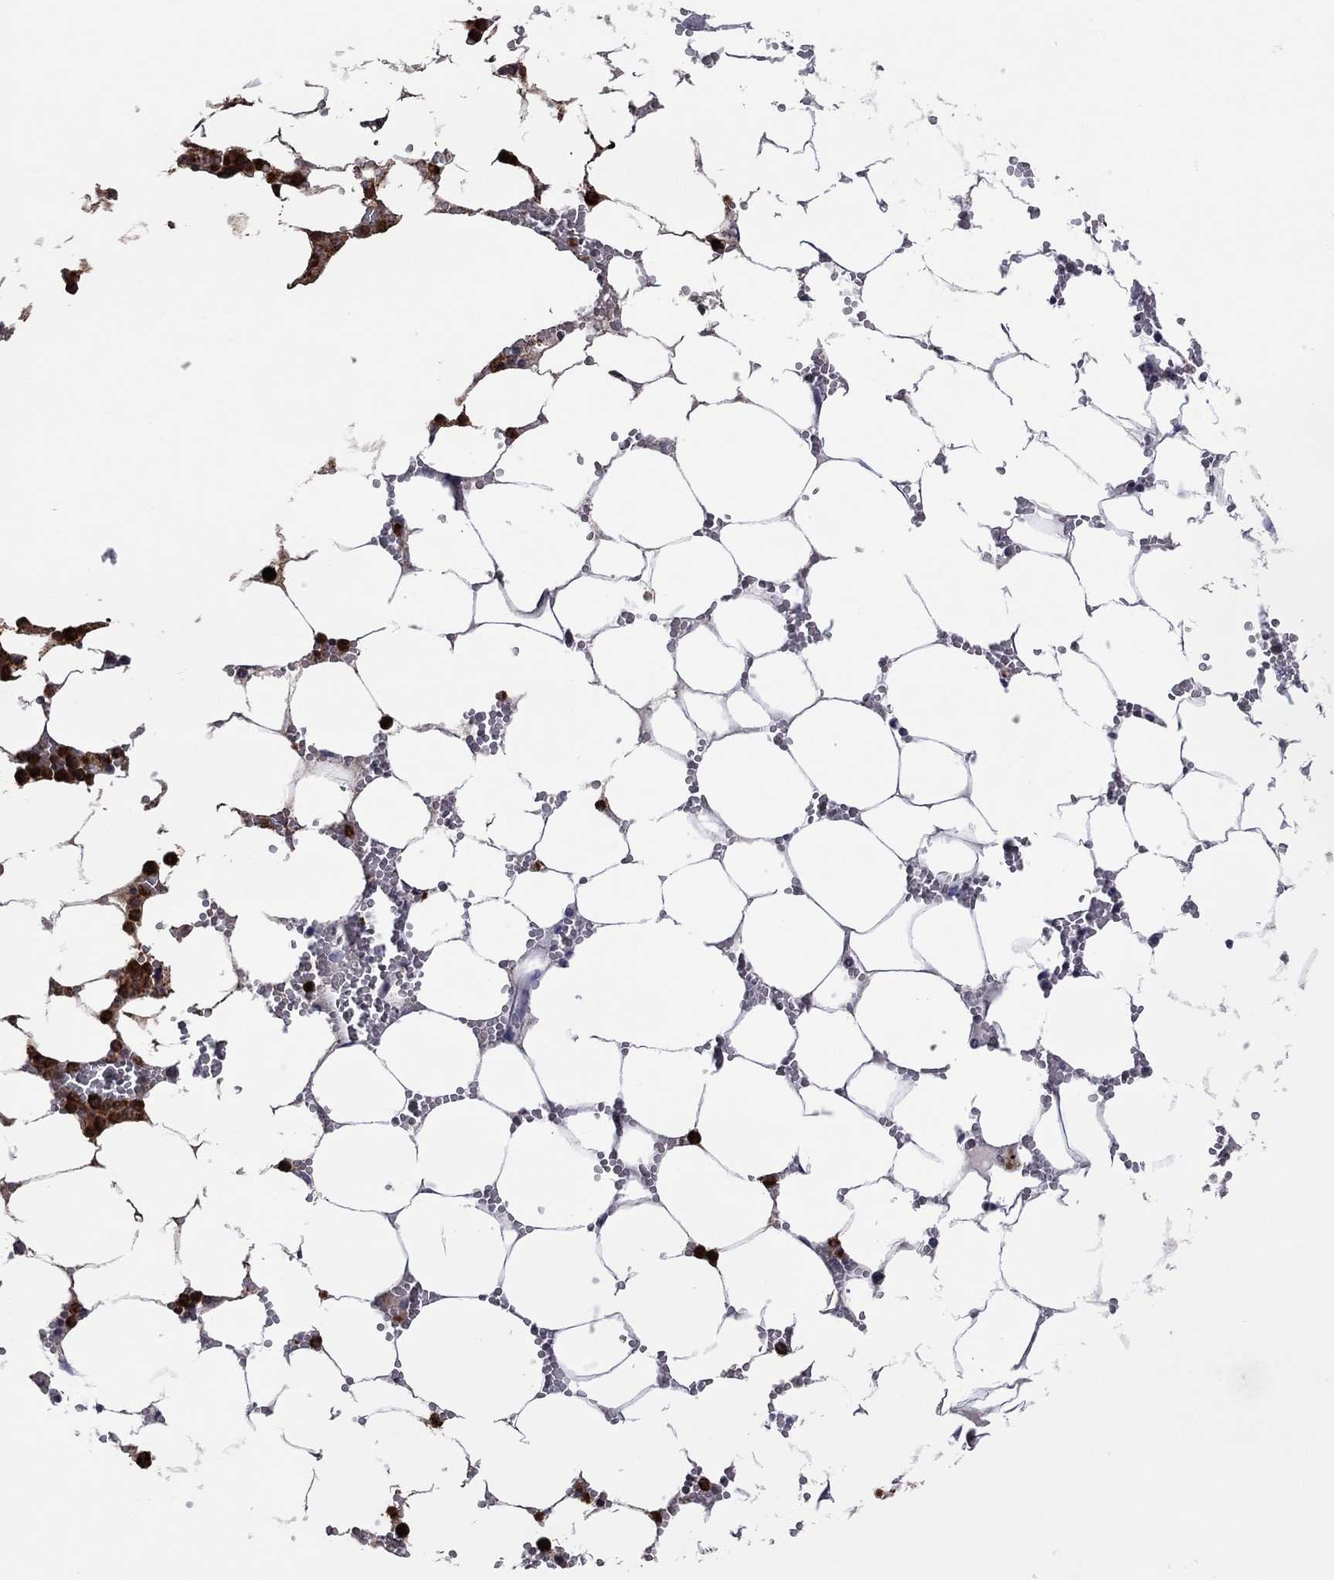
{"staining": {"intensity": "strong", "quantity": ">75%", "location": "cytoplasmic/membranous"}, "tissue": "bone marrow", "cell_type": "Hematopoietic cells", "image_type": "normal", "snomed": [{"axis": "morphology", "description": "Normal tissue, NOS"}, {"axis": "topography", "description": "Bone marrow"}], "caption": "Strong cytoplasmic/membranous protein positivity is appreciated in approximately >75% of hematopoietic cells in bone marrow. The protein of interest is stained brown, and the nuclei are stained in blue (DAB (3,3'-diaminobenzidine) IHC with brightfield microscopy, high magnification).", "gene": "CCL5", "patient": {"sex": "female", "age": 64}}